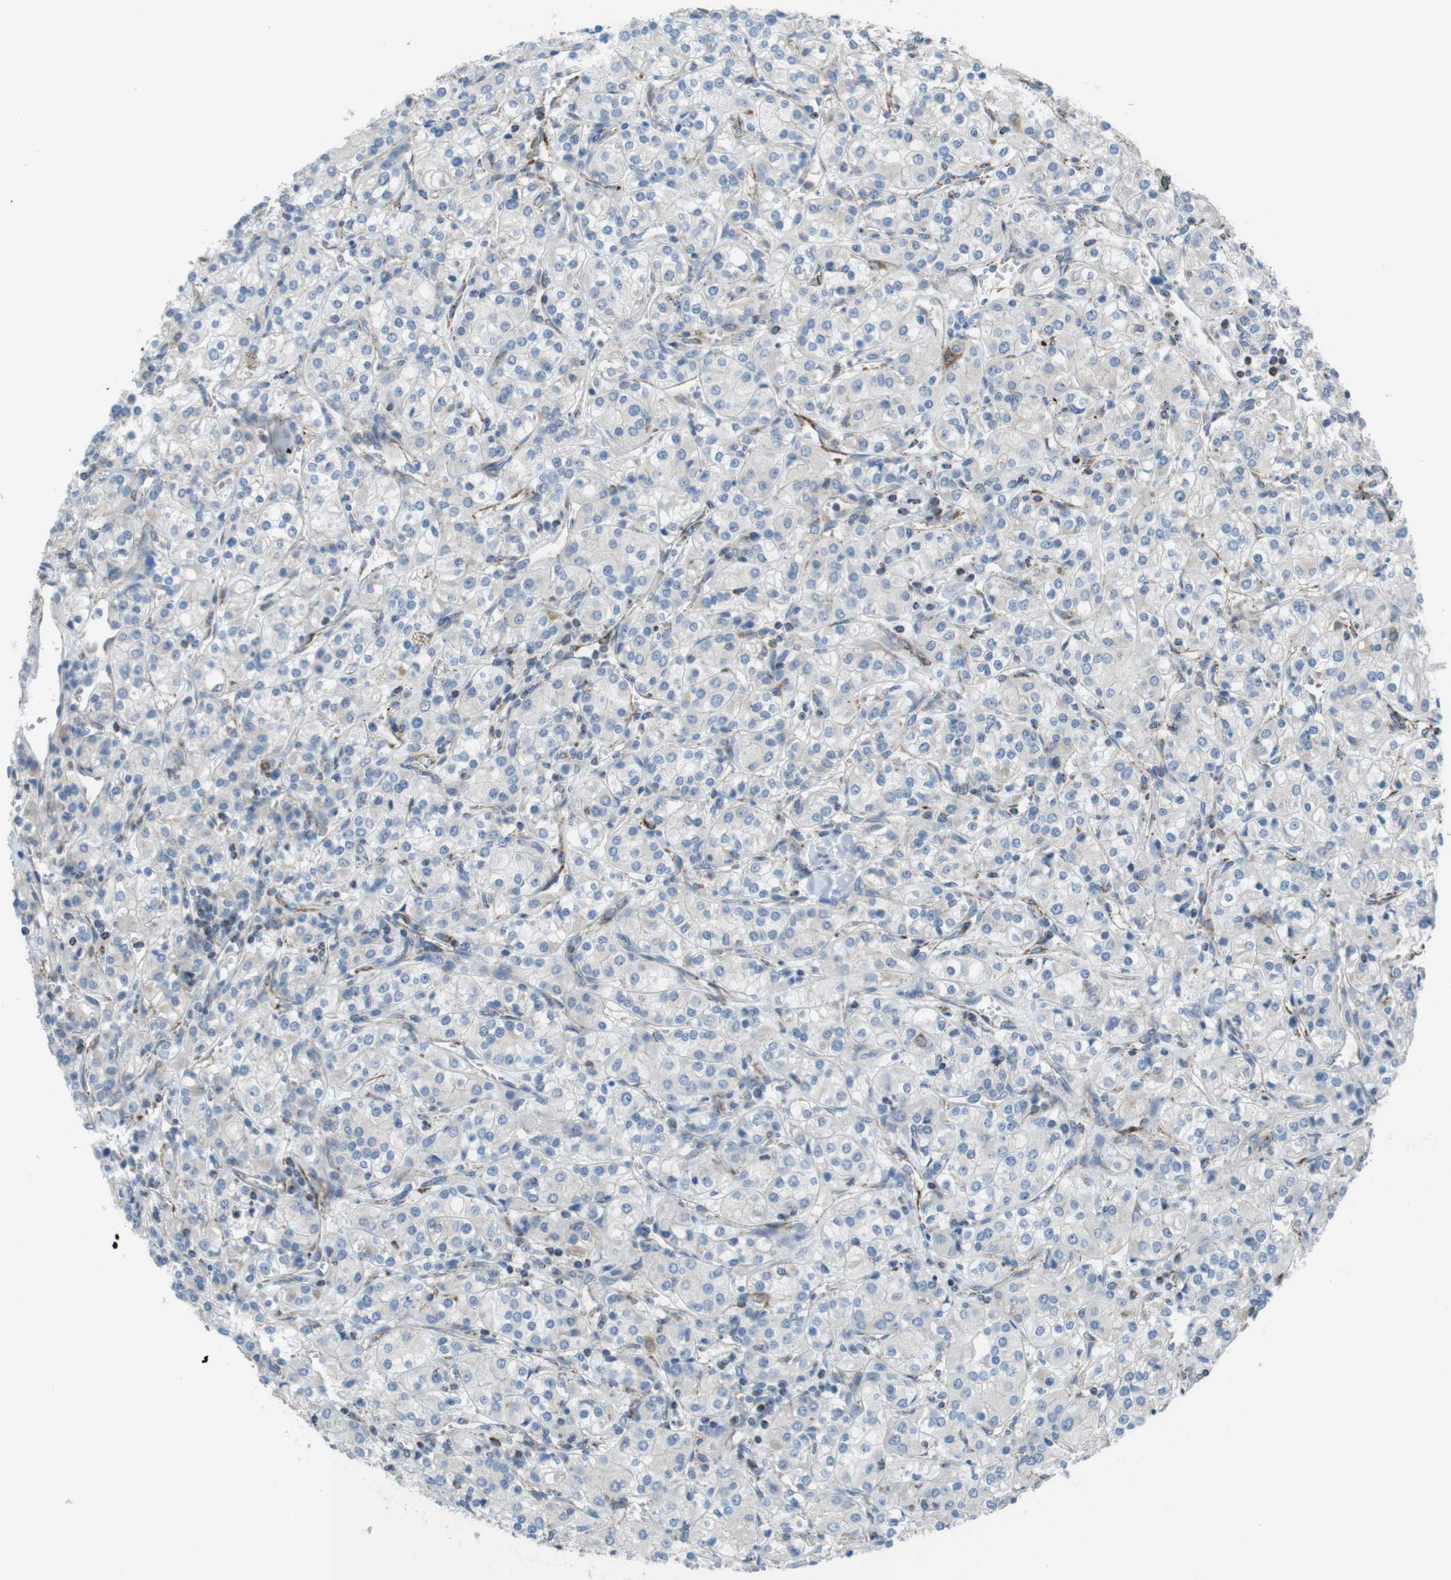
{"staining": {"intensity": "weak", "quantity": "<25%", "location": "cytoplasmic/membranous"}, "tissue": "renal cancer", "cell_type": "Tumor cells", "image_type": "cancer", "snomed": [{"axis": "morphology", "description": "Adenocarcinoma, NOS"}, {"axis": "topography", "description": "Kidney"}], "caption": "Human renal cancer (adenocarcinoma) stained for a protein using immunohistochemistry (IHC) exhibits no positivity in tumor cells.", "gene": "GRIK2", "patient": {"sex": "male", "age": 77}}